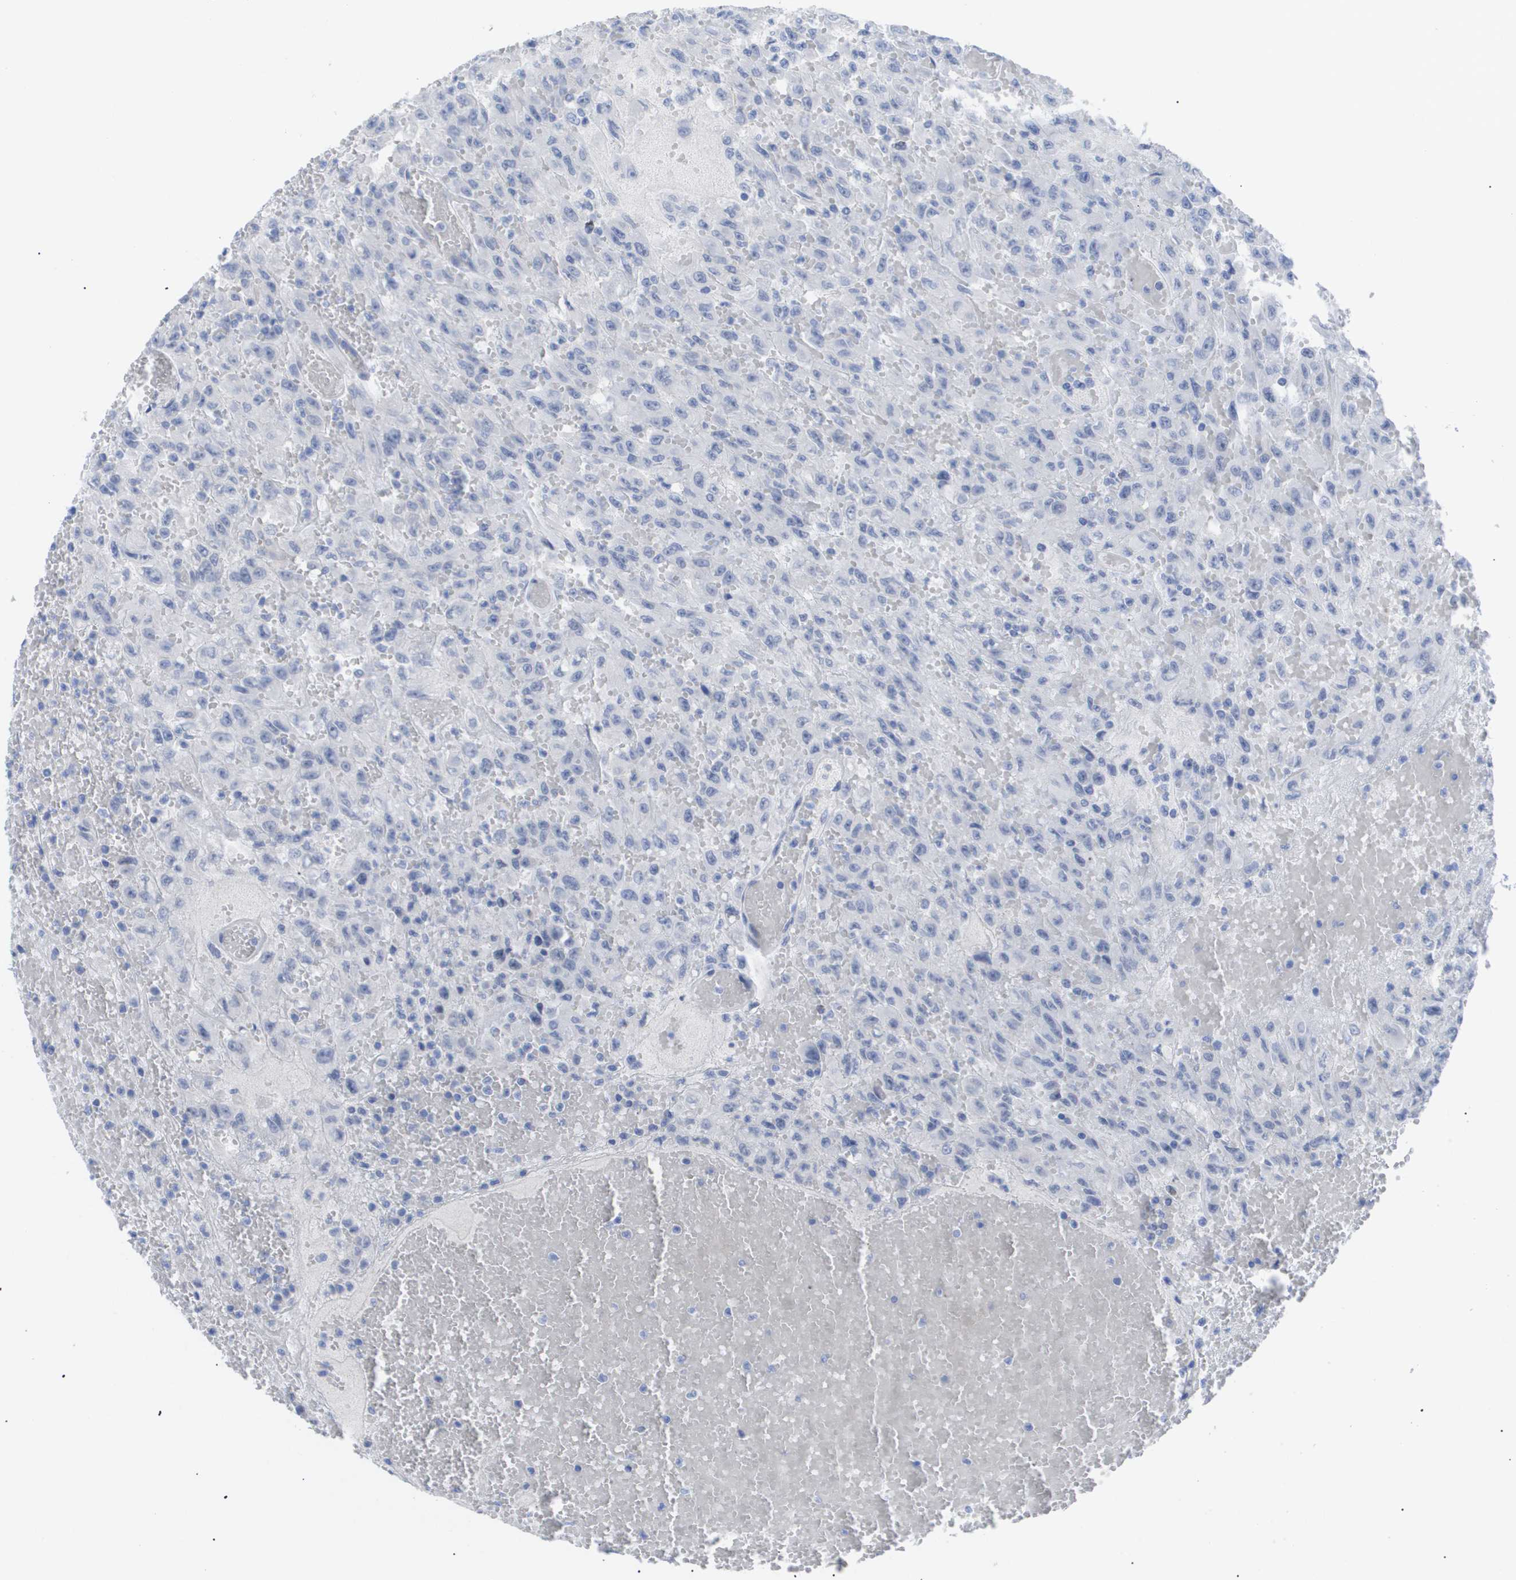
{"staining": {"intensity": "negative", "quantity": "none", "location": "none"}, "tissue": "urothelial cancer", "cell_type": "Tumor cells", "image_type": "cancer", "snomed": [{"axis": "morphology", "description": "Urothelial carcinoma, High grade"}, {"axis": "topography", "description": "Urinary bladder"}], "caption": "This micrograph is of urothelial carcinoma (high-grade) stained with IHC to label a protein in brown with the nuclei are counter-stained blue. There is no staining in tumor cells.", "gene": "CAV3", "patient": {"sex": "male", "age": 46}}